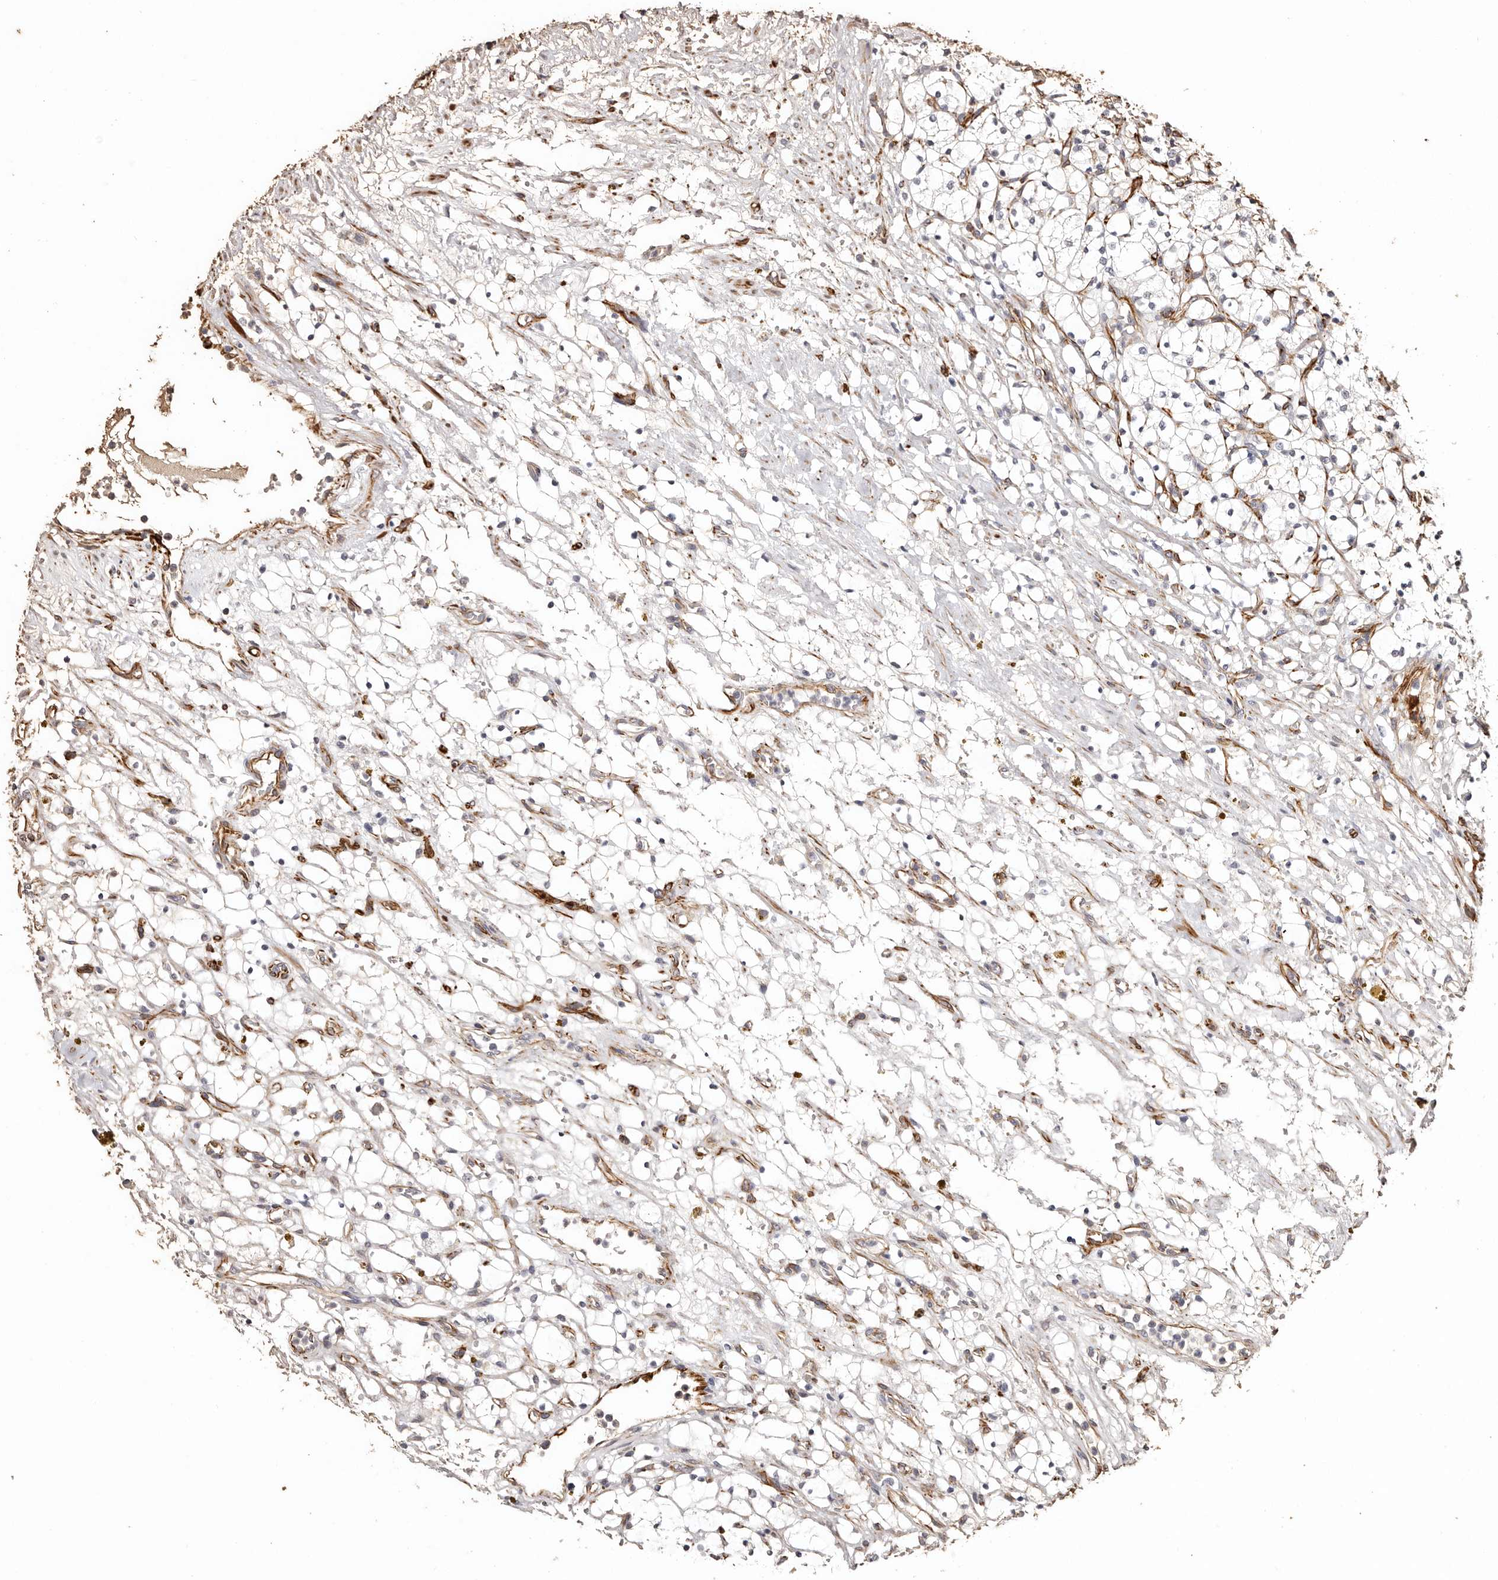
{"staining": {"intensity": "negative", "quantity": "none", "location": "none"}, "tissue": "renal cancer", "cell_type": "Tumor cells", "image_type": "cancer", "snomed": [{"axis": "morphology", "description": "Adenocarcinoma, NOS"}, {"axis": "topography", "description": "Kidney"}], "caption": "Tumor cells are negative for protein expression in human renal cancer. (DAB (3,3'-diaminobenzidine) immunohistochemistry (IHC) with hematoxylin counter stain).", "gene": "ZNF557", "patient": {"sex": "female", "age": 69}}